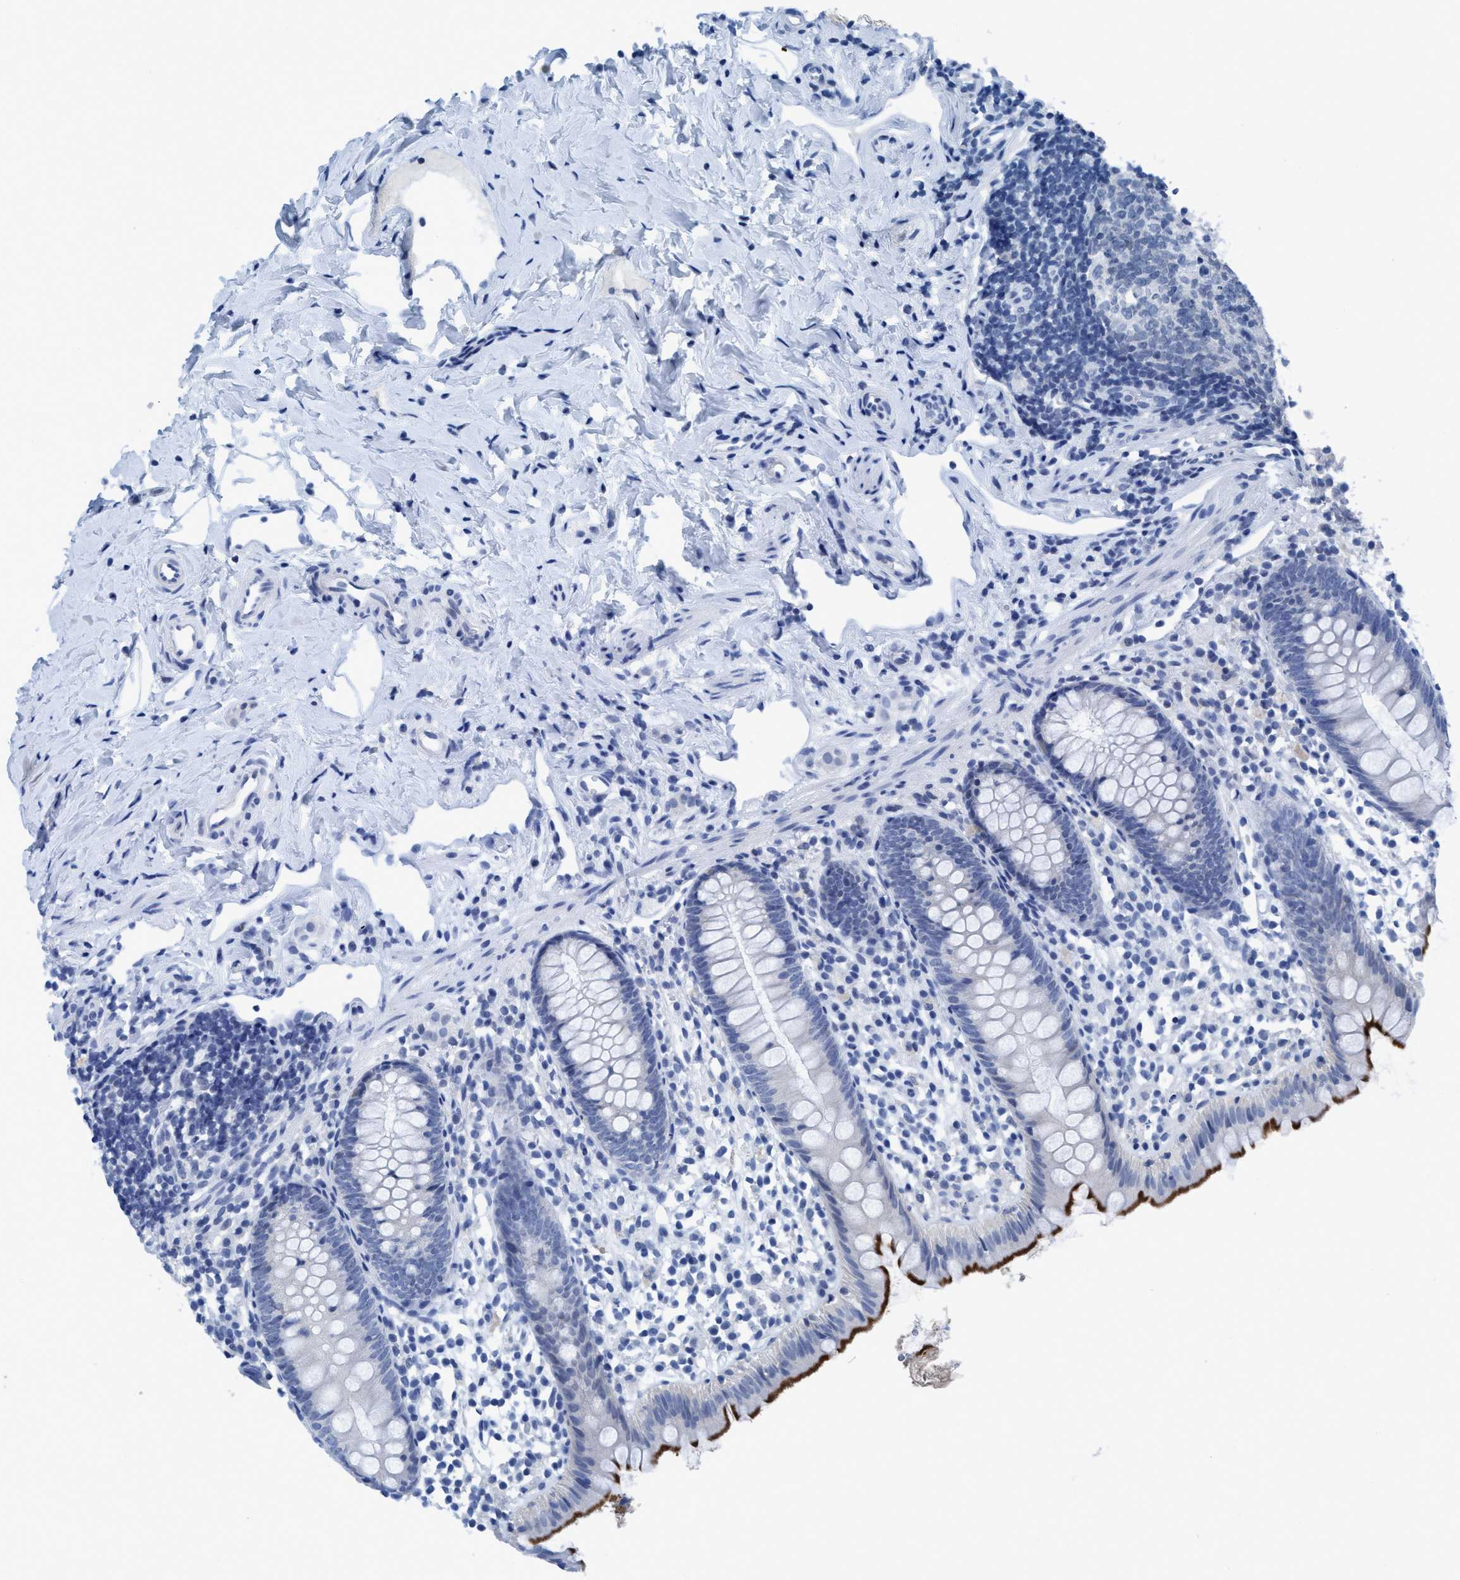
{"staining": {"intensity": "moderate", "quantity": "<25%", "location": "cytoplasmic/membranous"}, "tissue": "appendix", "cell_type": "Glandular cells", "image_type": "normal", "snomed": [{"axis": "morphology", "description": "Normal tissue, NOS"}, {"axis": "topography", "description": "Appendix"}], "caption": "Moderate cytoplasmic/membranous expression for a protein is appreciated in approximately <25% of glandular cells of unremarkable appendix using IHC.", "gene": "DNAI1", "patient": {"sex": "female", "age": 20}}